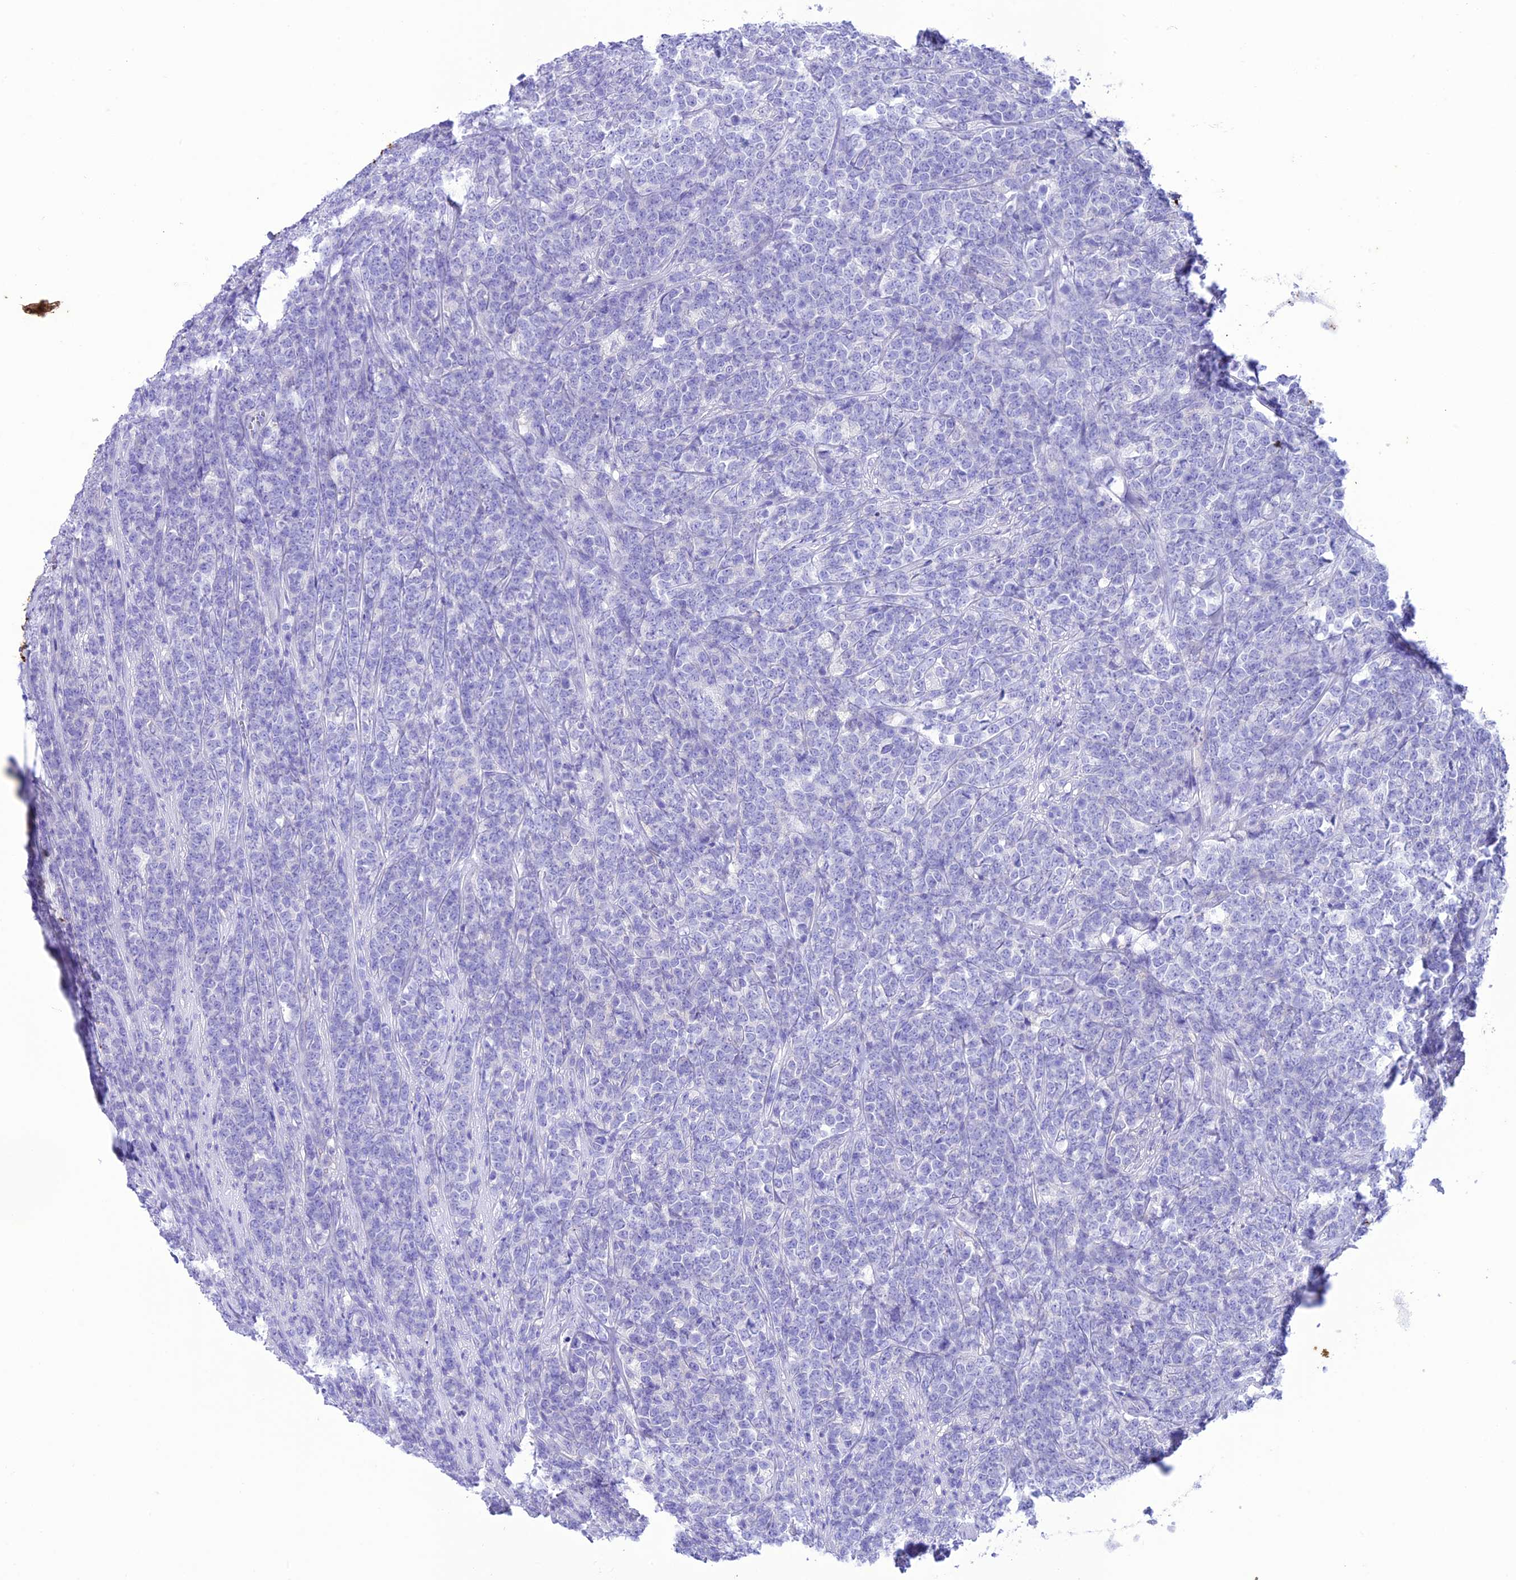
{"staining": {"intensity": "negative", "quantity": "none", "location": "none"}, "tissue": "lymphoma", "cell_type": "Tumor cells", "image_type": "cancer", "snomed": [{"axis": "morphology", "description": "Malignant lymphoma, non-Hodgkin's type, High grade"}, {"axis": "topography", "description": "Small intestine"}], "caption": "The IHC image has no significant staining in tumor cells of high-grade malignant lymphoma, non-Hodgkin's type tissue.", "gene": "VPS52", "patient": {"sex": "male", "age": 8}}